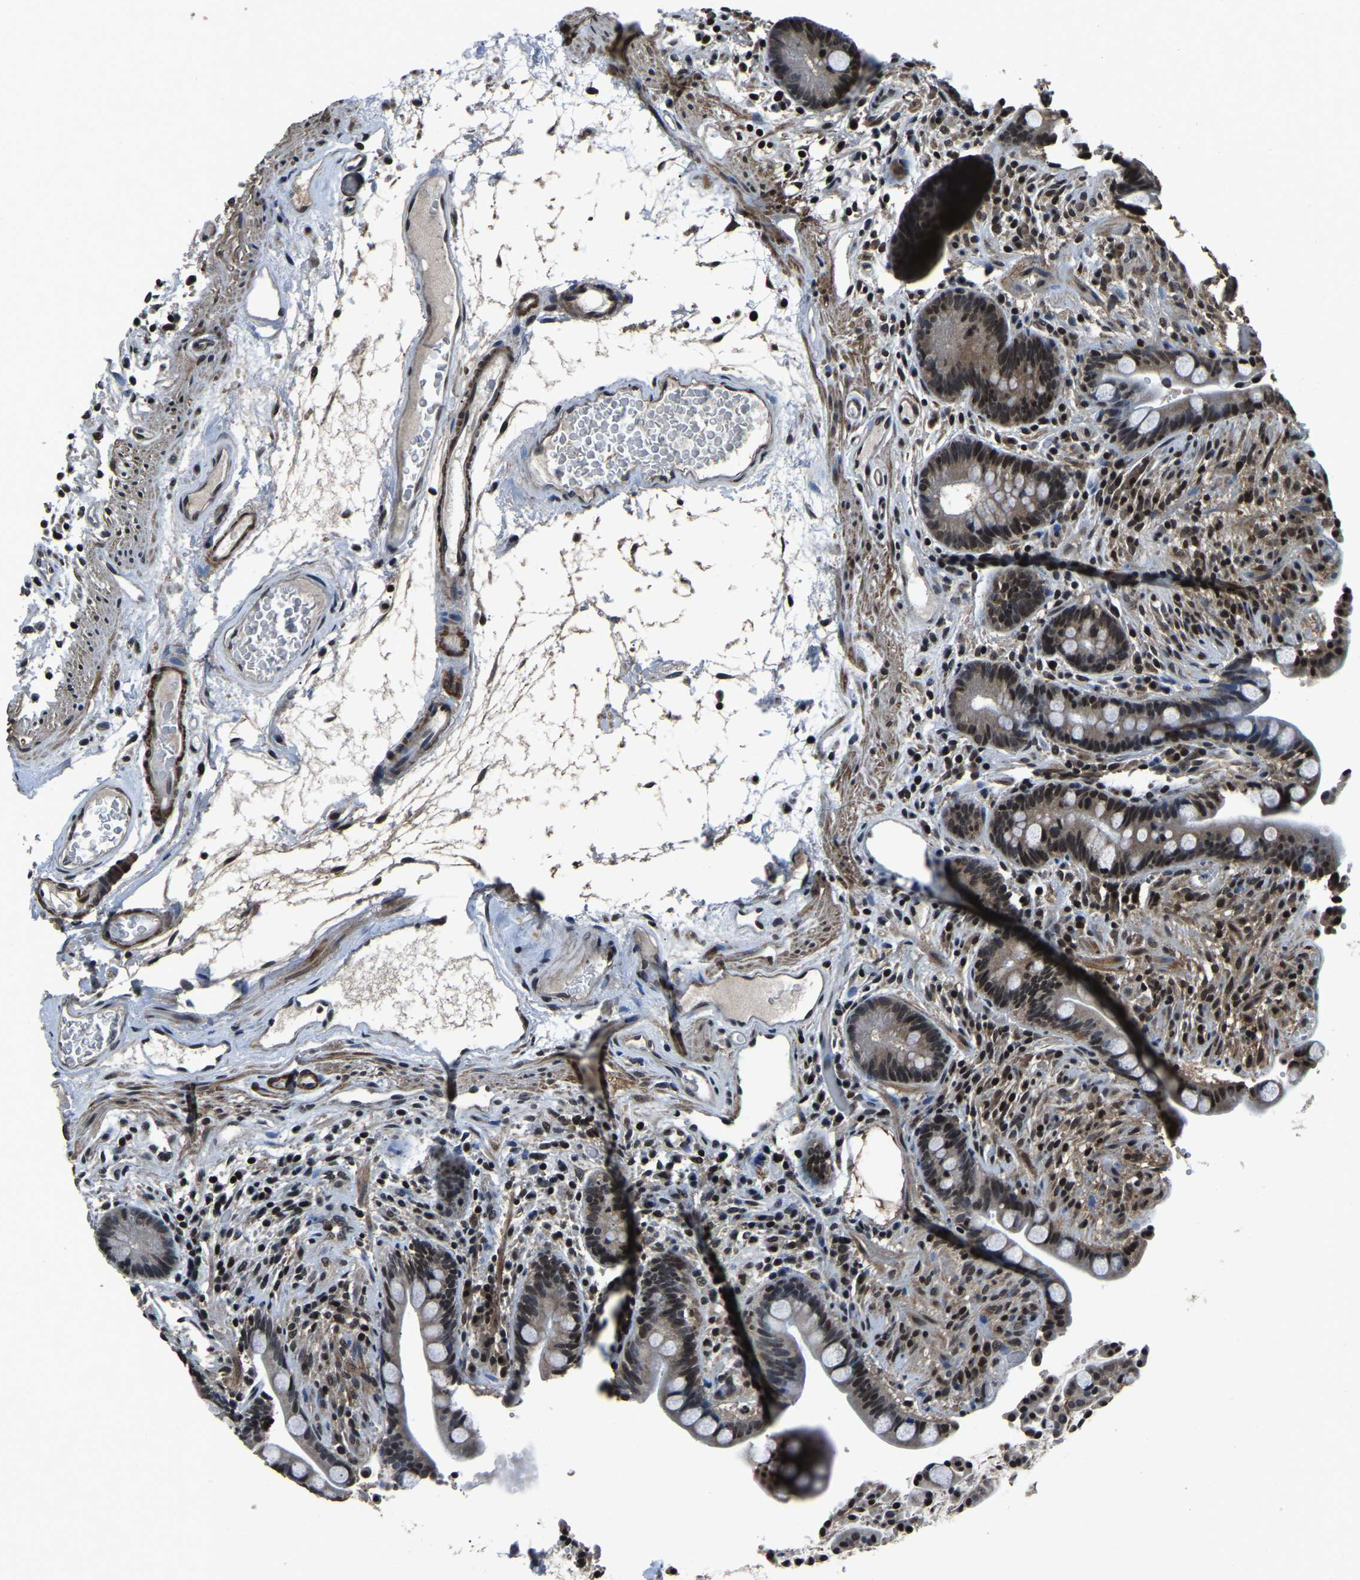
{"staining": {"intensity": "moderate", "quantity": ">75%", "location": "nuclear"}, "tissue": "colon", "cell_type": "Endothelial cells", "image_type": "normal", "snomed": [{"axis": "morphology", "description": "Normal tissue, NOS"}, {"axis": "topography", "description": "Colon"}], "caption": "Unremarkable colon was stained to show a protein in brown. There is medium levels of moderate nuclear expression in about >75% of endothelial cells. The staining was performed using DAB, with brown indicating positive protein expression. Nuclei are stained blue with hematoxylin.", "gene": "ANKIB1", "patient": {"sex": "male", "age": 73}}